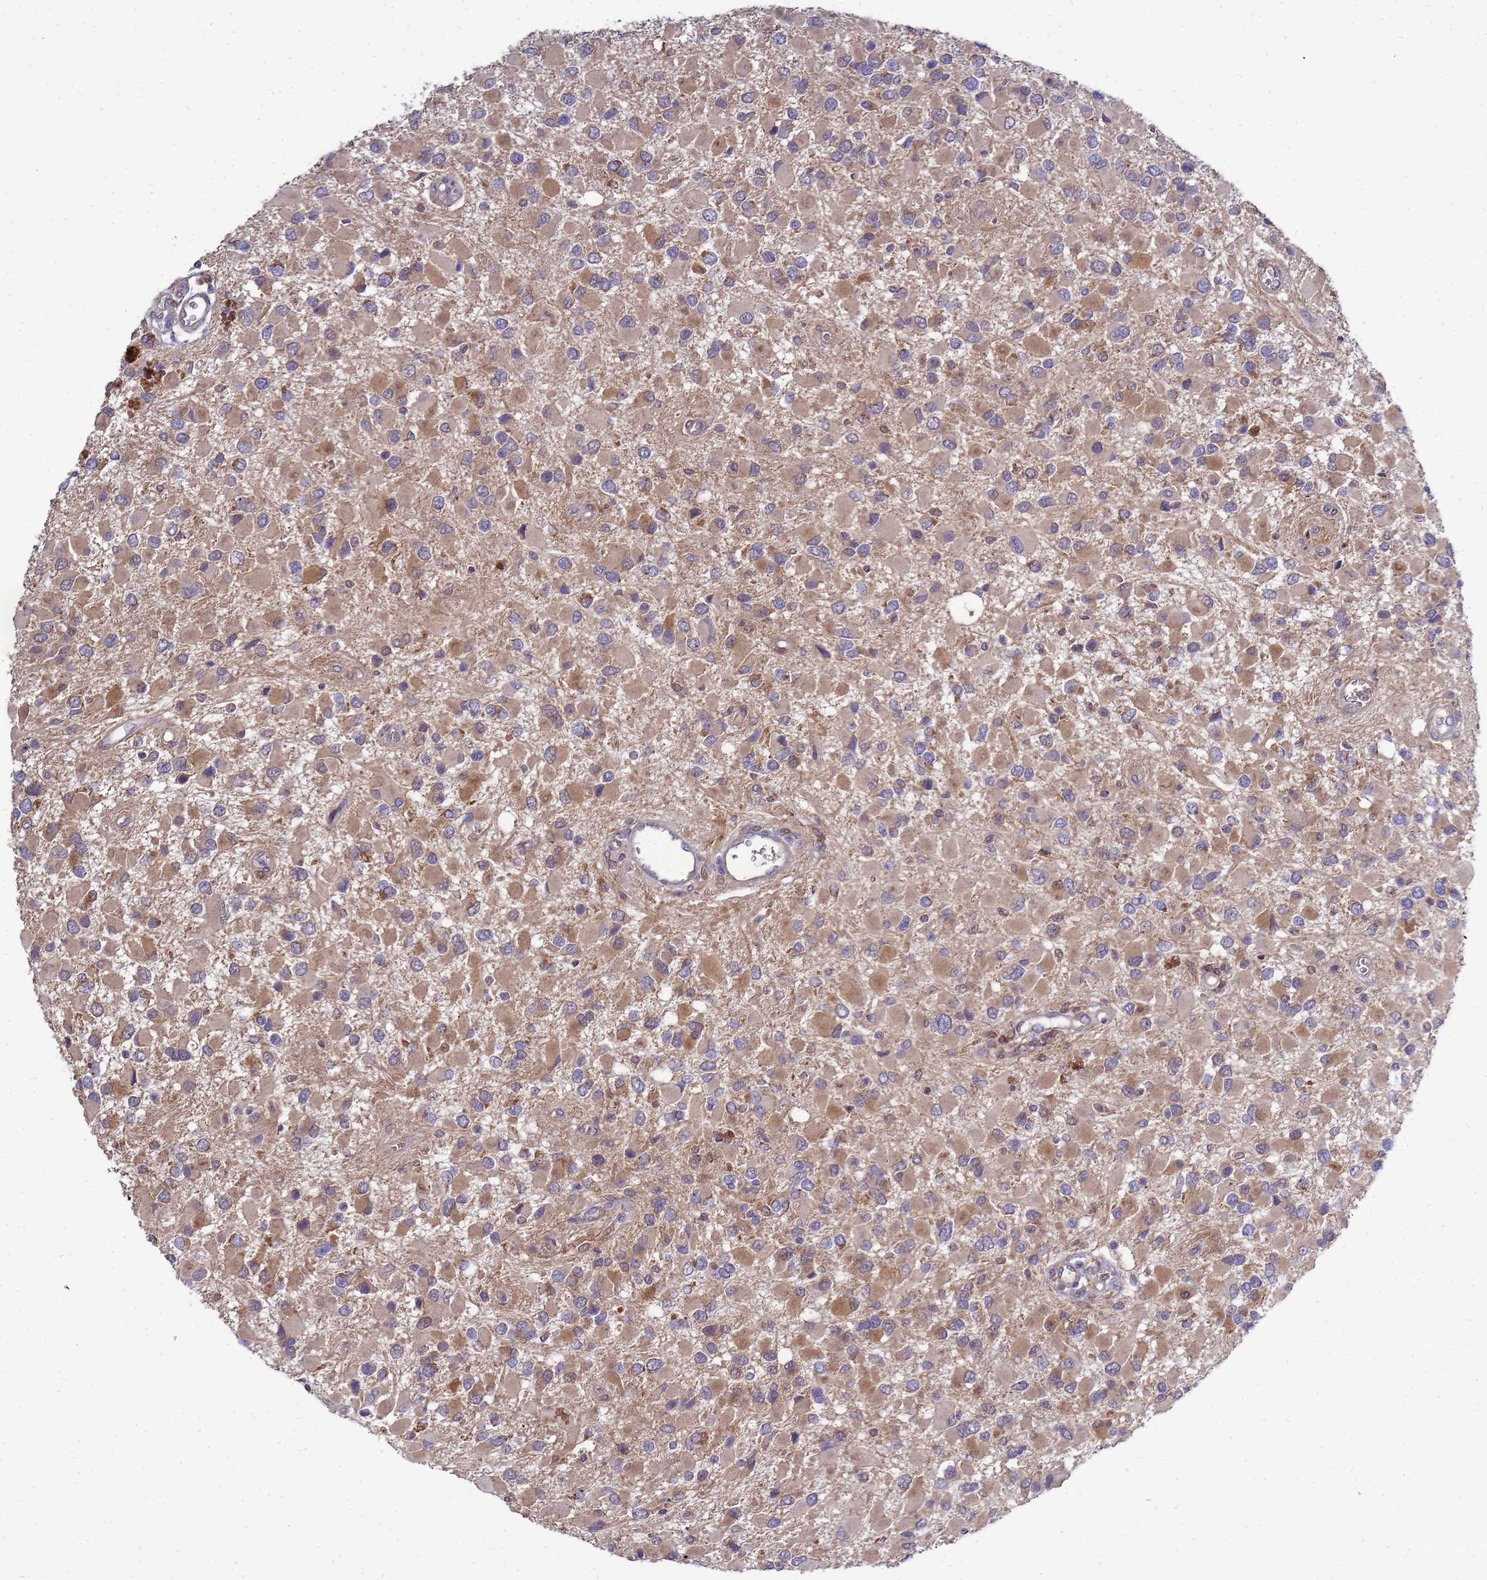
{"staining": {"intensity": "moderate", "quantity": "<25%", "location": "cytoplasmic/membranous"}, "tissue": "glioma", "cell_type": "Tumor cells", "image_type": "cancer", "snomed": [{"axis": "morphology", "description": "Glioma, malignant, High grade"}, {"axis": "topography", "description": "Brain"}], "caption": "Malignant glioma (high-grade) stained for a protein exhibits moderate cytoplasmic/membranous positivity in tumor cells. Using DAB (brown) and hematoxylin (blue) stains, captured at high magnification using brightfield microscopy.", "gene": "EIF4EBP3", "patient": {"sex": "male", "age": 53}}